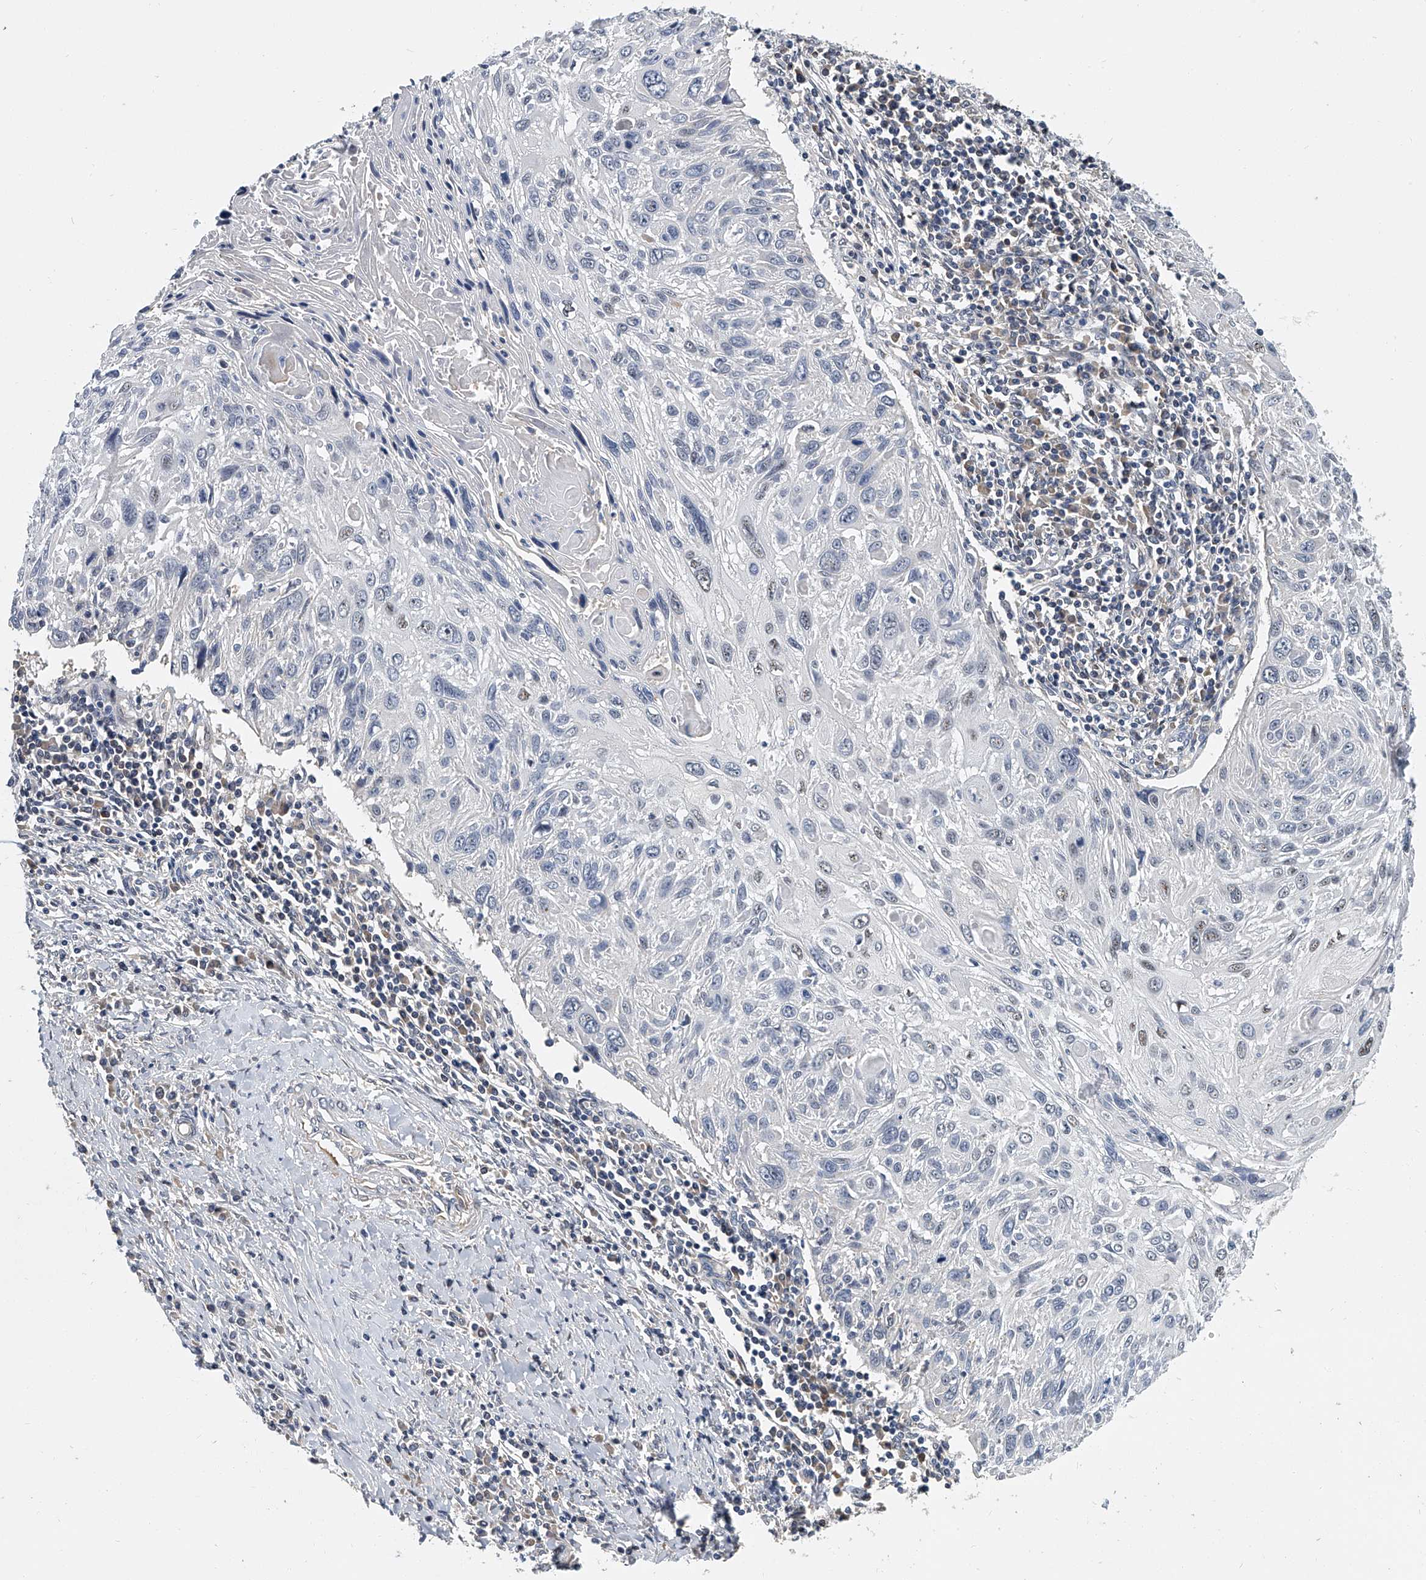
{"staining": {"intensity": "negative", "quantity": "none", "location": "none"}, "tissue": "cervical cancer", "cell_type": "Tumor cells", "image_type": "cancer", "snomed": [{"axis": "morphology", "description": "Squamous cell carcinoma, NOS"}, {"axis": "topography", "description": "Cervix"}], "caption": "This is an immunohistochemistry photomicrograph of human cervical cancer (squamous cell carcinoma). There is no positivity in tumor cells.", "gene": "CD200", "patient": {"sex": "female", "age": 51}}